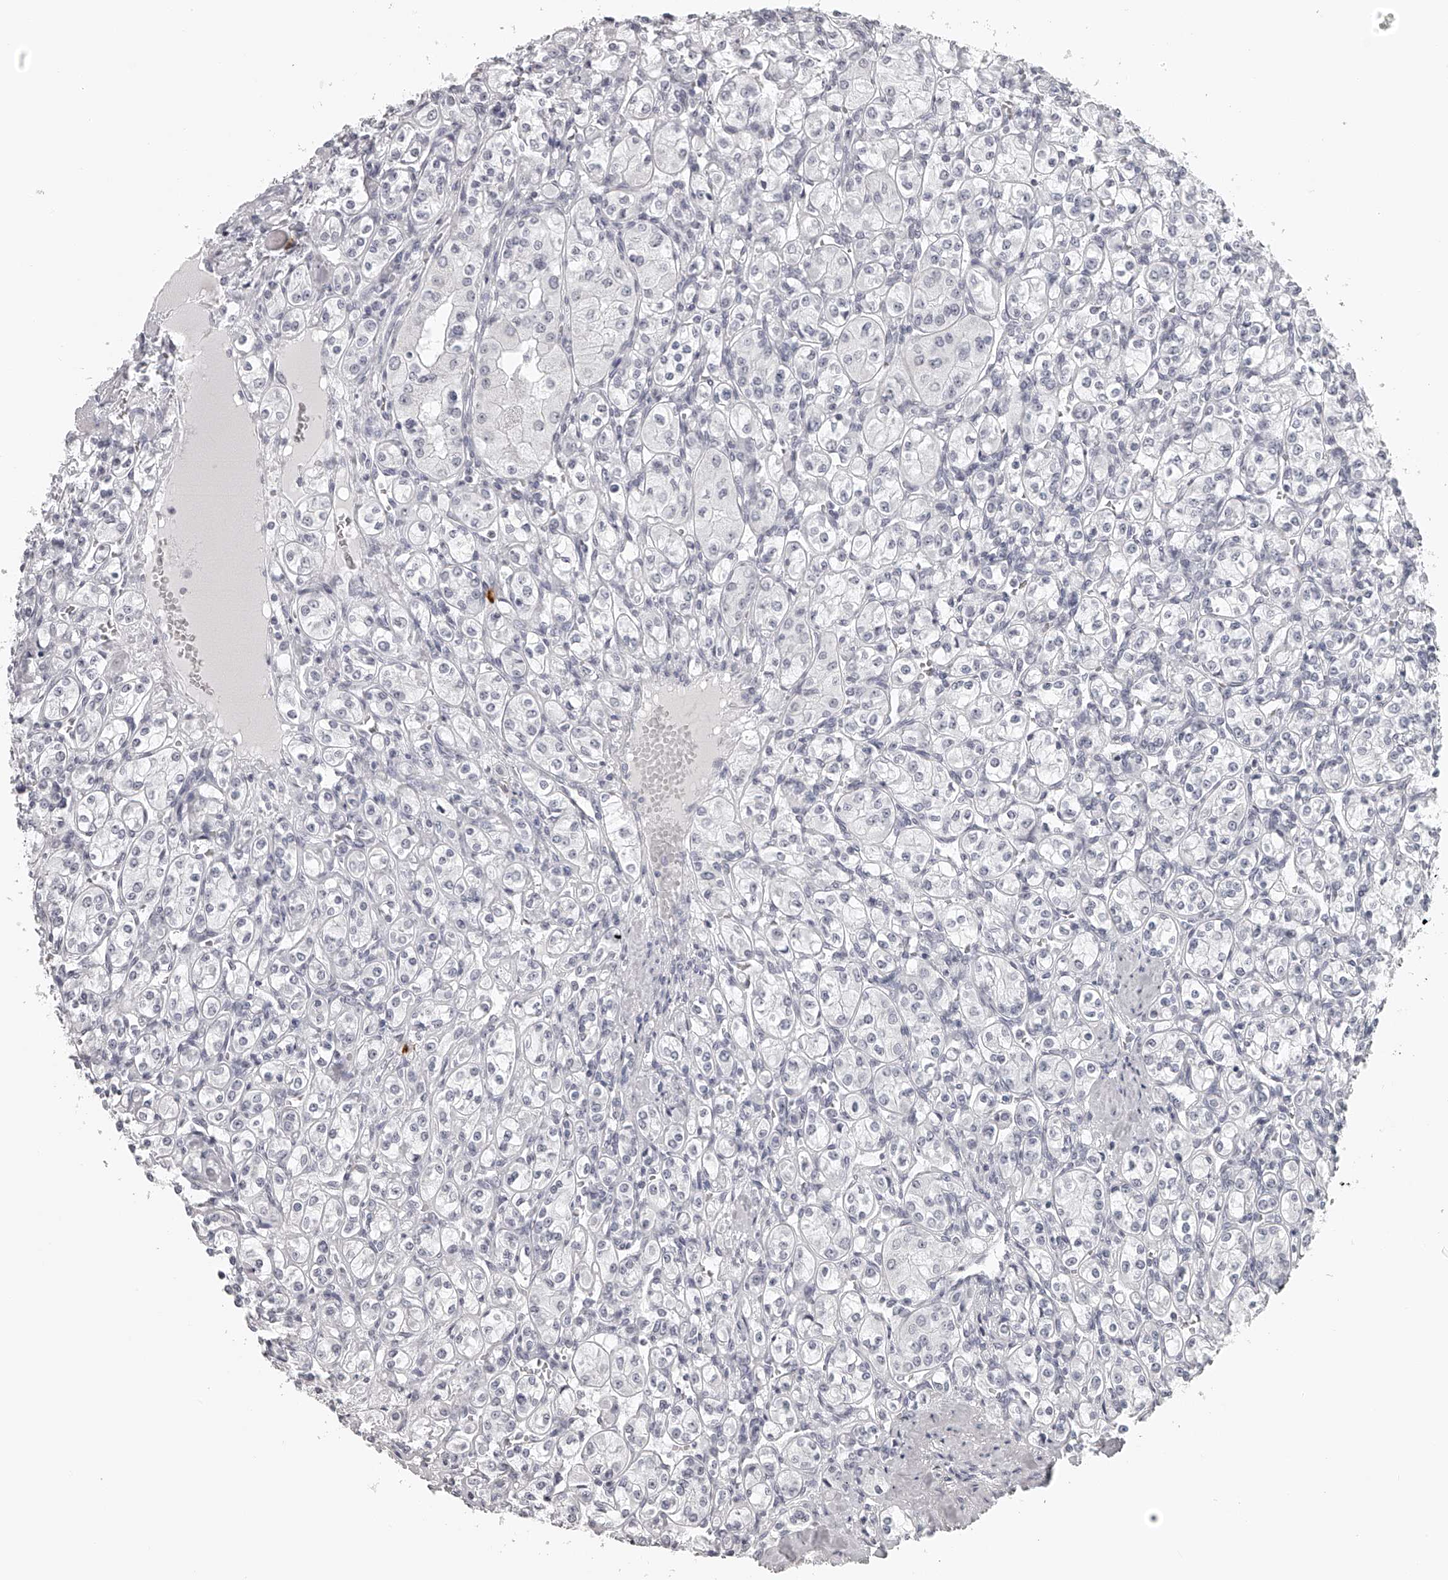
{"staining": {"intensity": "negative", "quantity": "none", "location": "none"}, "tissue": "renal cancer", "cell_type": "Tumor cells", "image_type": "cancer", "snomed": [{"axis": "morphology", "description": "Adenocarcinoma, NOS"}, {"axis": "topography", "description": "Kidney"}], "caption": "This histopathology image is of renal cancer (adenocarcinoma) stained with IHC to label a protein in brown with the nuclei are counter-stained blue. There is no expression in tumor cells.", "gene": "SEC11C", "patient": {"sex": "male", "age": 77}}